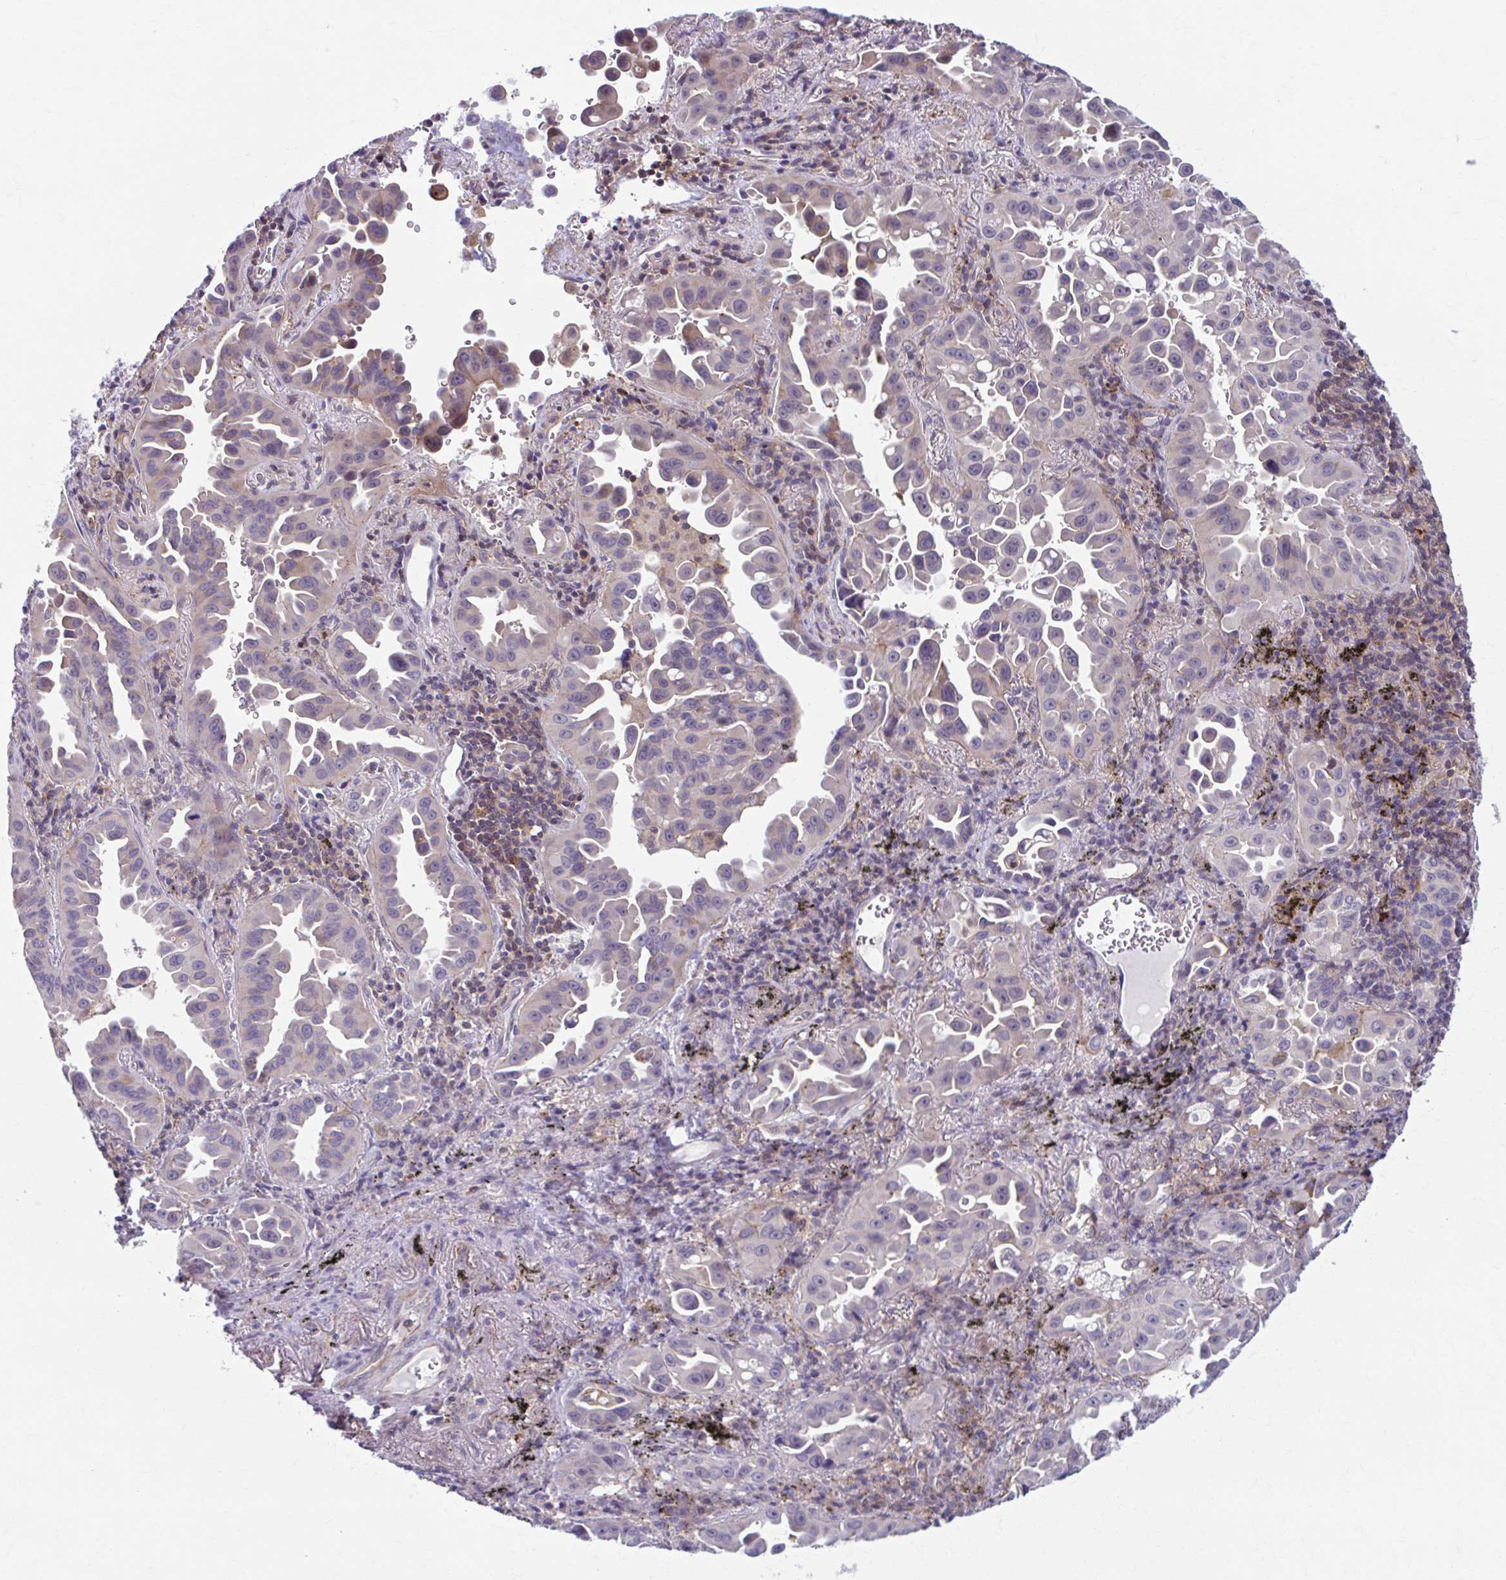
{"staining": {"intensity": "negative", "quantity": "none", "location": "none"}, "tissue": "lung cancer", "cell_type": "Tumor cells", "image_type": "cancer", "snomed": [{"axis": "morphology", "description": "Adenocarcinoma, NOS"}, {"axis": "topography", "description": "Lung"}], "caption": "Protein analysis of lung cancer exhibits no significant expression in tumor cells.", "gene": "ADAT3", "patient": {"sex": "male", "age": 68}}